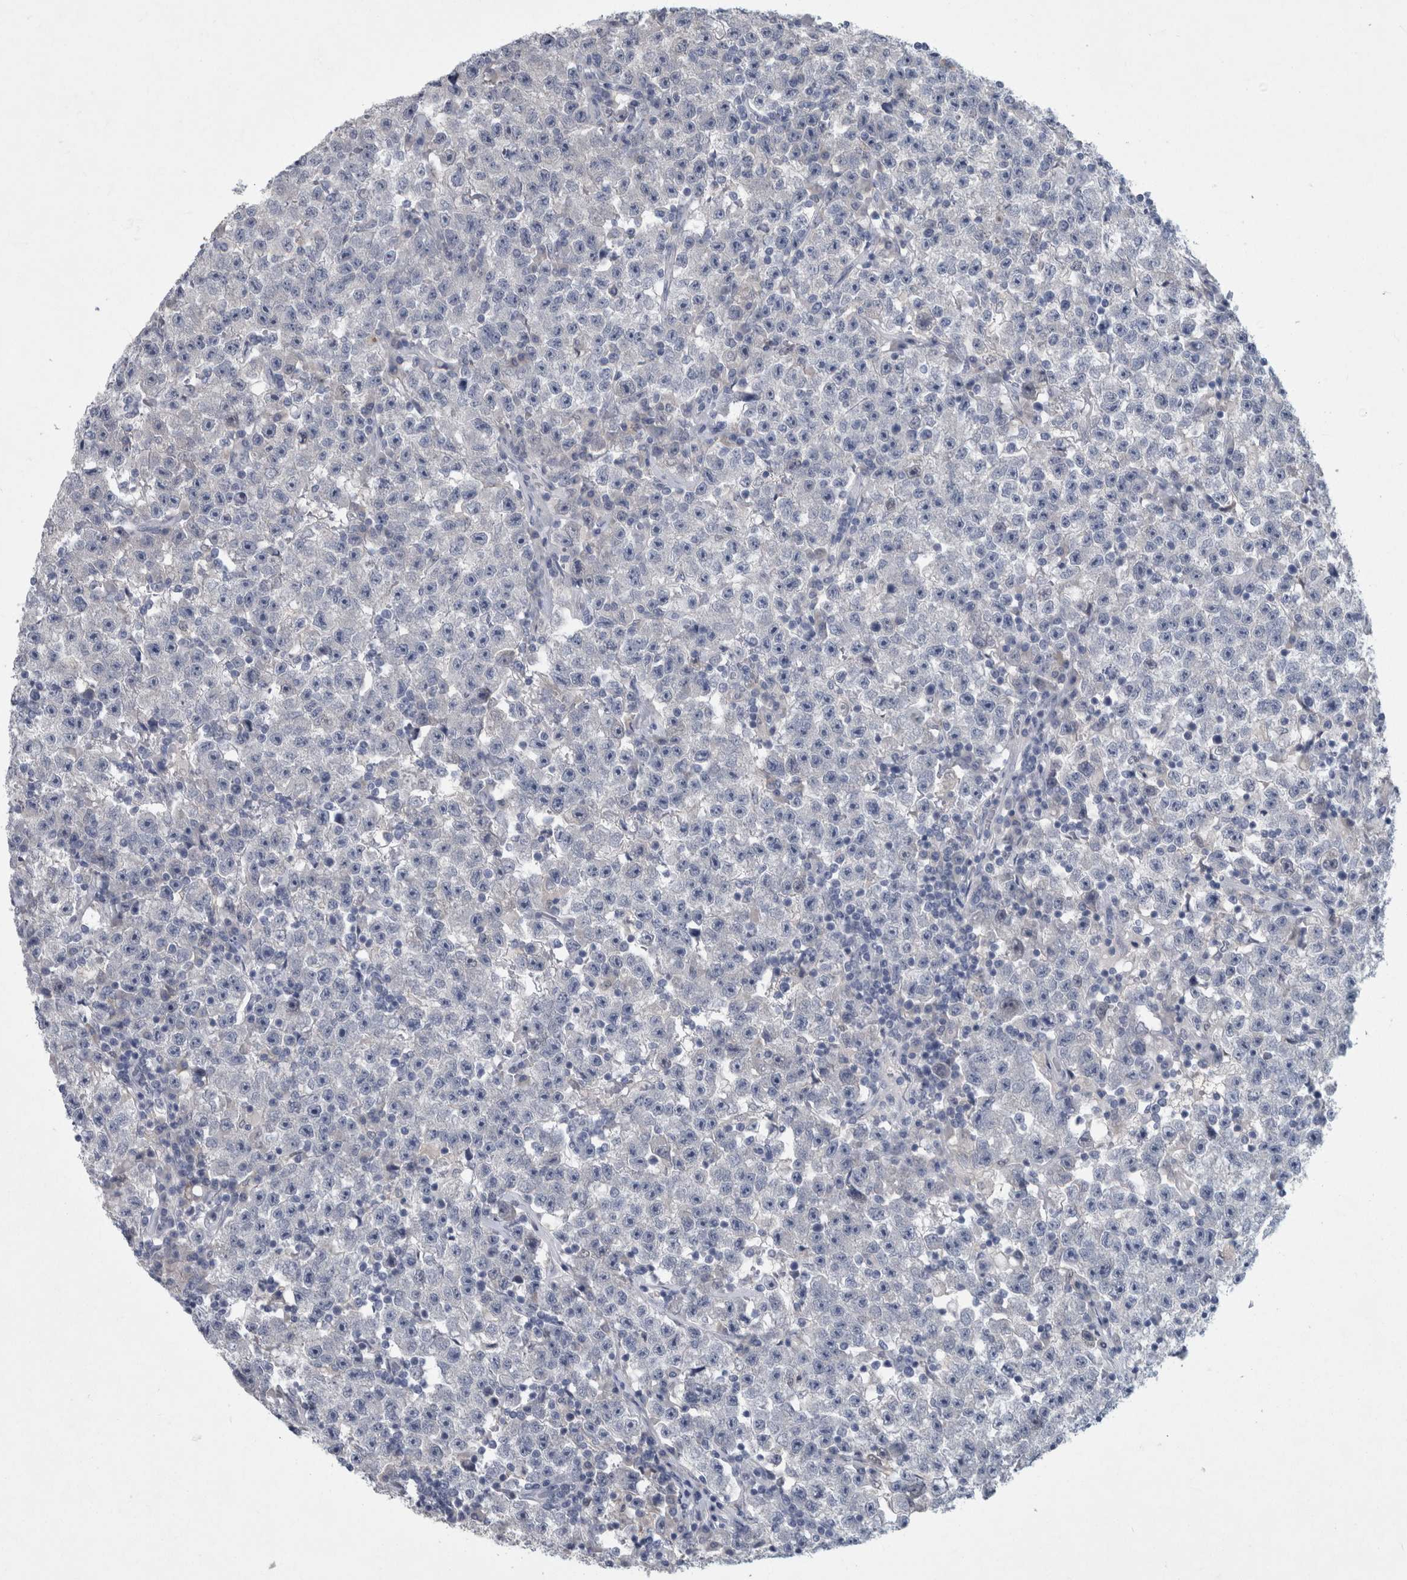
{"staining": {"intensity": "negative", "quantity": "none", "location": "none"}, "tissue": "testis cancer", "cell_type": "Tumor cells", "image_type": "cancer", "snomed": [{"axis": "morphology", "description": "Seminoma, NOS"}, {"axis": "topography", "description": "Testis"}], "caption": "IHC photomicrograph of neoplastic tissue: human seminoma (testis) stained with DAB (3,3'-diaminobenzidine) reveals no significant protein expression in tumor cells. (Brightfield microscopy of DAB immunohistochemistry (IHC) at high magnification).", "gene": "FAM83H", "patient": {"sex": "male", "age": 22}}